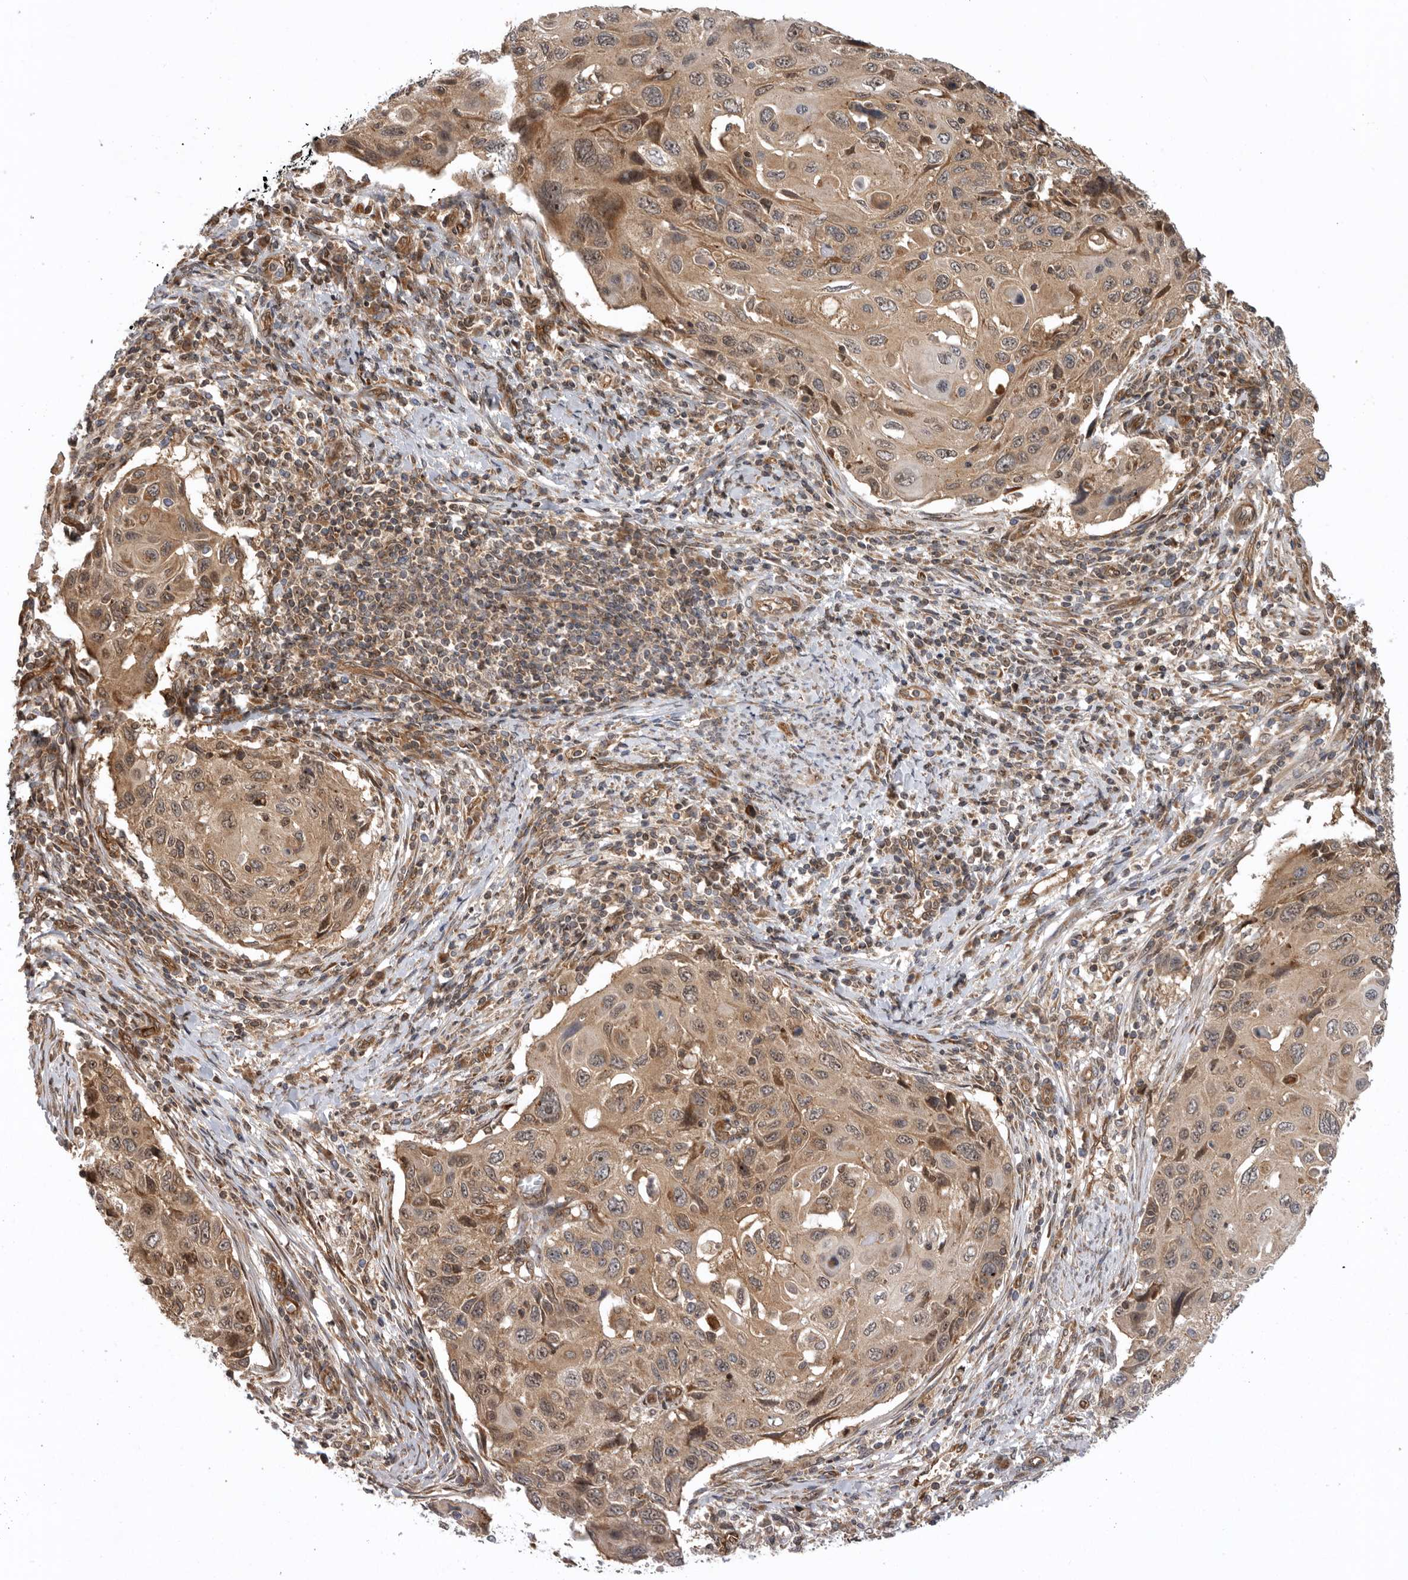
{"staining": {"intensity": "weak", "quantity": ">75%", "location": "cytoplasmic/membranous"}, "tissue": "cervical cancer", "cell_type": "Tumor cells", "image_type": "cancer", "snomed": [{"axis": "morphology", "description": "Squamous cell carcinoma, NOS"}, {"axis": "topography", "description": "Cervix"}], "caption": "Tumor cells demonstrate weak cytoplasmic/membranous positivity in approximately >75% of cells in cervical cancer (squamous cell carcinoma). (DAB (3,3'-diaminobenzidine) IHC with brightfield microscopy, high magnification).", "gene": "DHDDS", "patient": {"sex": "female", "age": 70}}